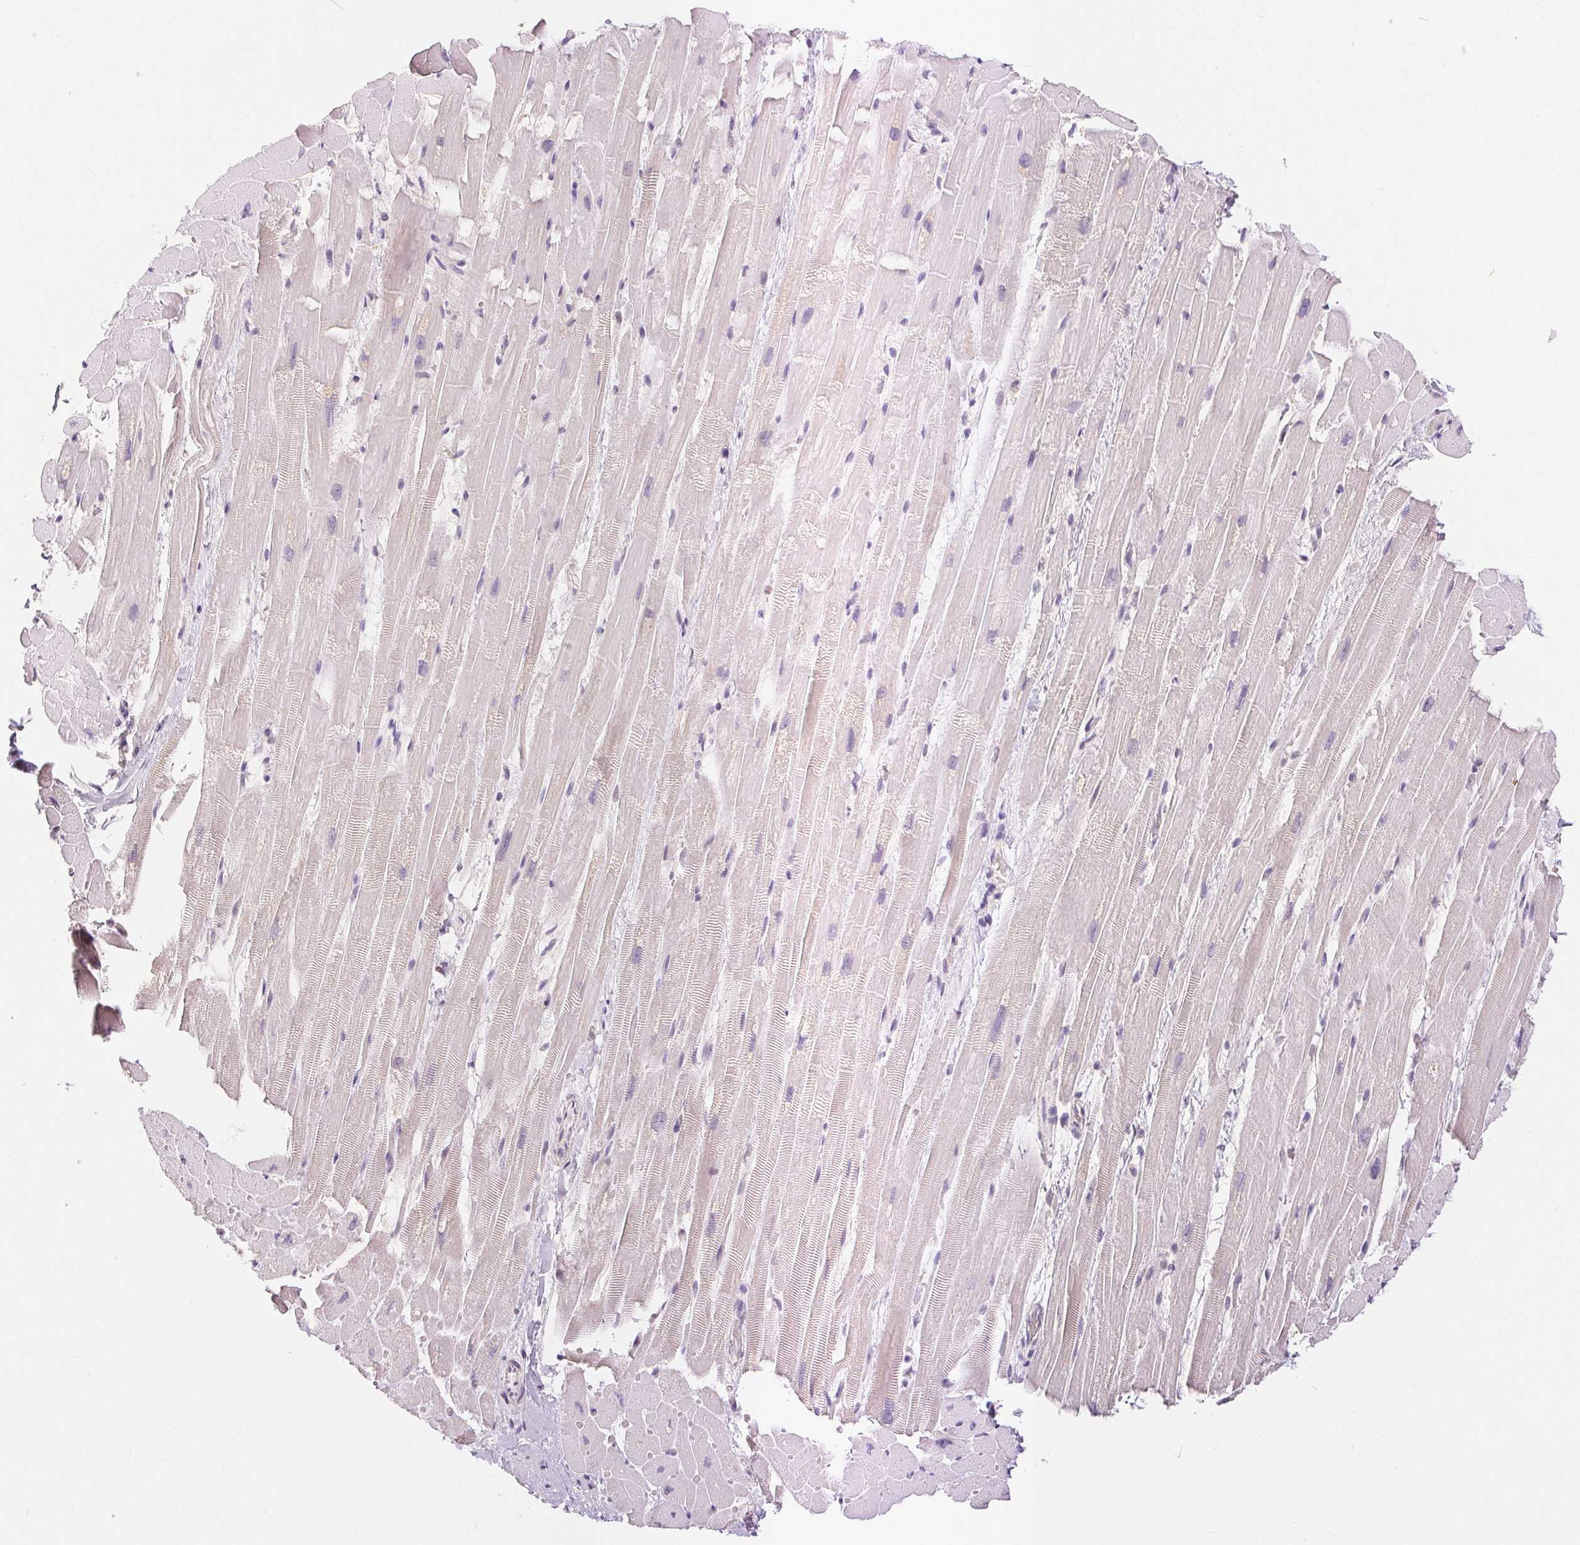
{"staining": {"intensity": "negative", "quantity": "none", "location": "none"}, "tissue": "heart muscle", "cell_type": "Cardiomyocytes", "image_type": "normal", "snomed": [{"axis": "morphology", "description": "Normal tissue, NOS"}, {"axis": "topography", "description": "Heart"}], "caption": "IHC micrograph of normal heart muscle: human heart muscle stained with DAB shows no significant protein staining in cardiomyocytes.", "gene": "POU2F2", "patient": {"sex": "male", "age": 37}}